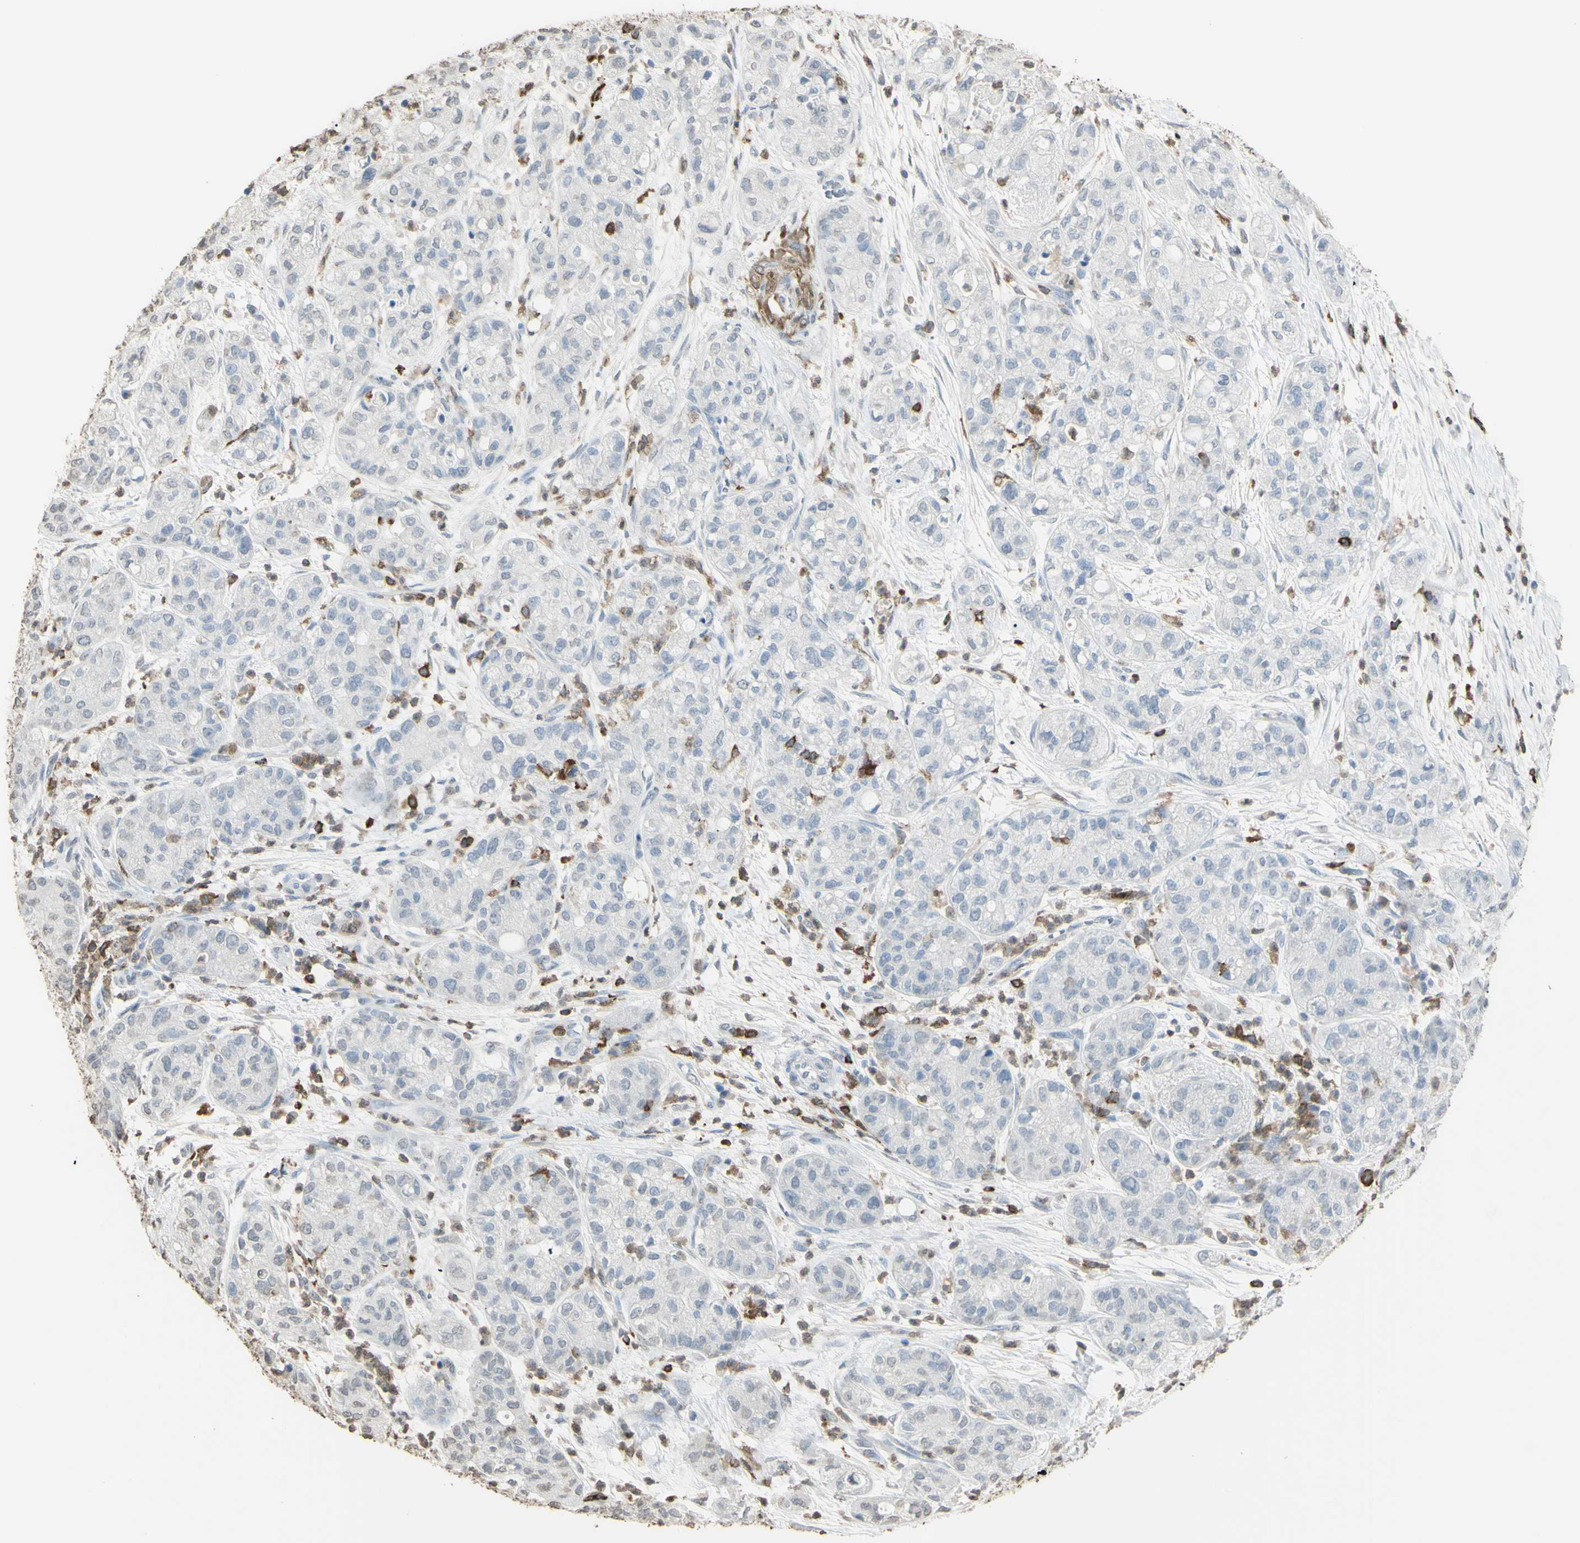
{"staining": {"intensity": "negative", "quantity": "none", "location": "none"}, "tissue": "pancreatic cancer", "cell_type": "Tumor cells", "image_type": "cancer", "snomed": [{"axis": "morphology", "description": "Adenocarcinoma, NOS"}, {"axis": "topography", "description": "Pancreas"}], "caption": "IHC of adenocarcinoma (pancreatic) reveals no expression in tumor cells.", "gene": "PSTPIP1", "patient": {"sex": "female", "age": 78}}